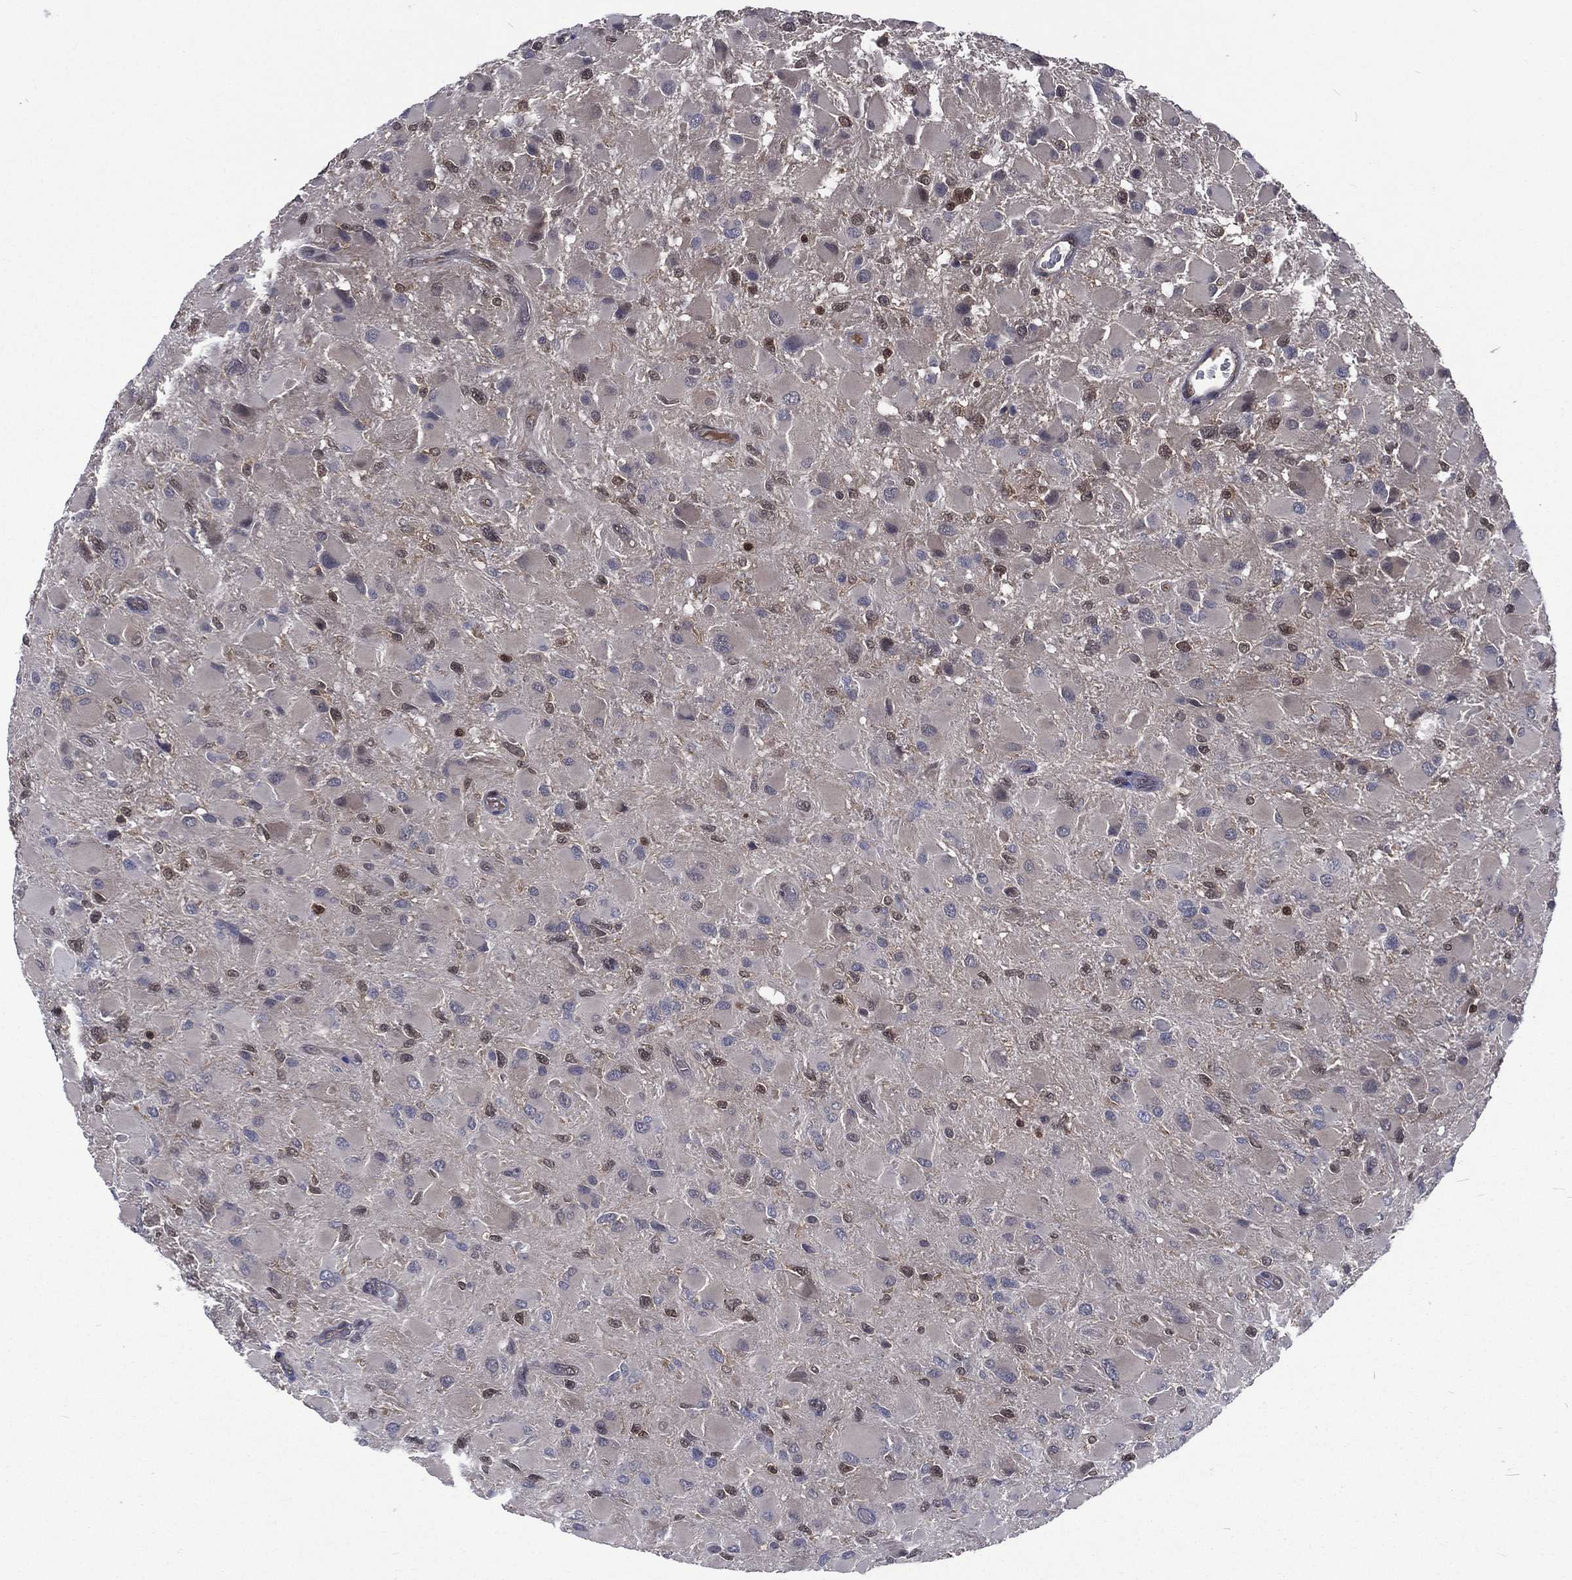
{"staining": {"intensity": "moderate", "quantity": "<25%", "location": "nuclear"}, "tissue": "glioma", "cell_type": "Tumor cells", "image_type": "cancer", "snomed": [{"axis": "morphology", "description": "Glioma, malignant, High grade"}, {"axis": "topography", "description": "Cerebral cortex"}], "caption": "Immunohistochemical staining of malignant glioma (high-grade) reveals low levels of moderate nuclear staining in about <25% of tumor cells.", "gene": "MTAP", "patient": {"sex": "female", "age": 36}}